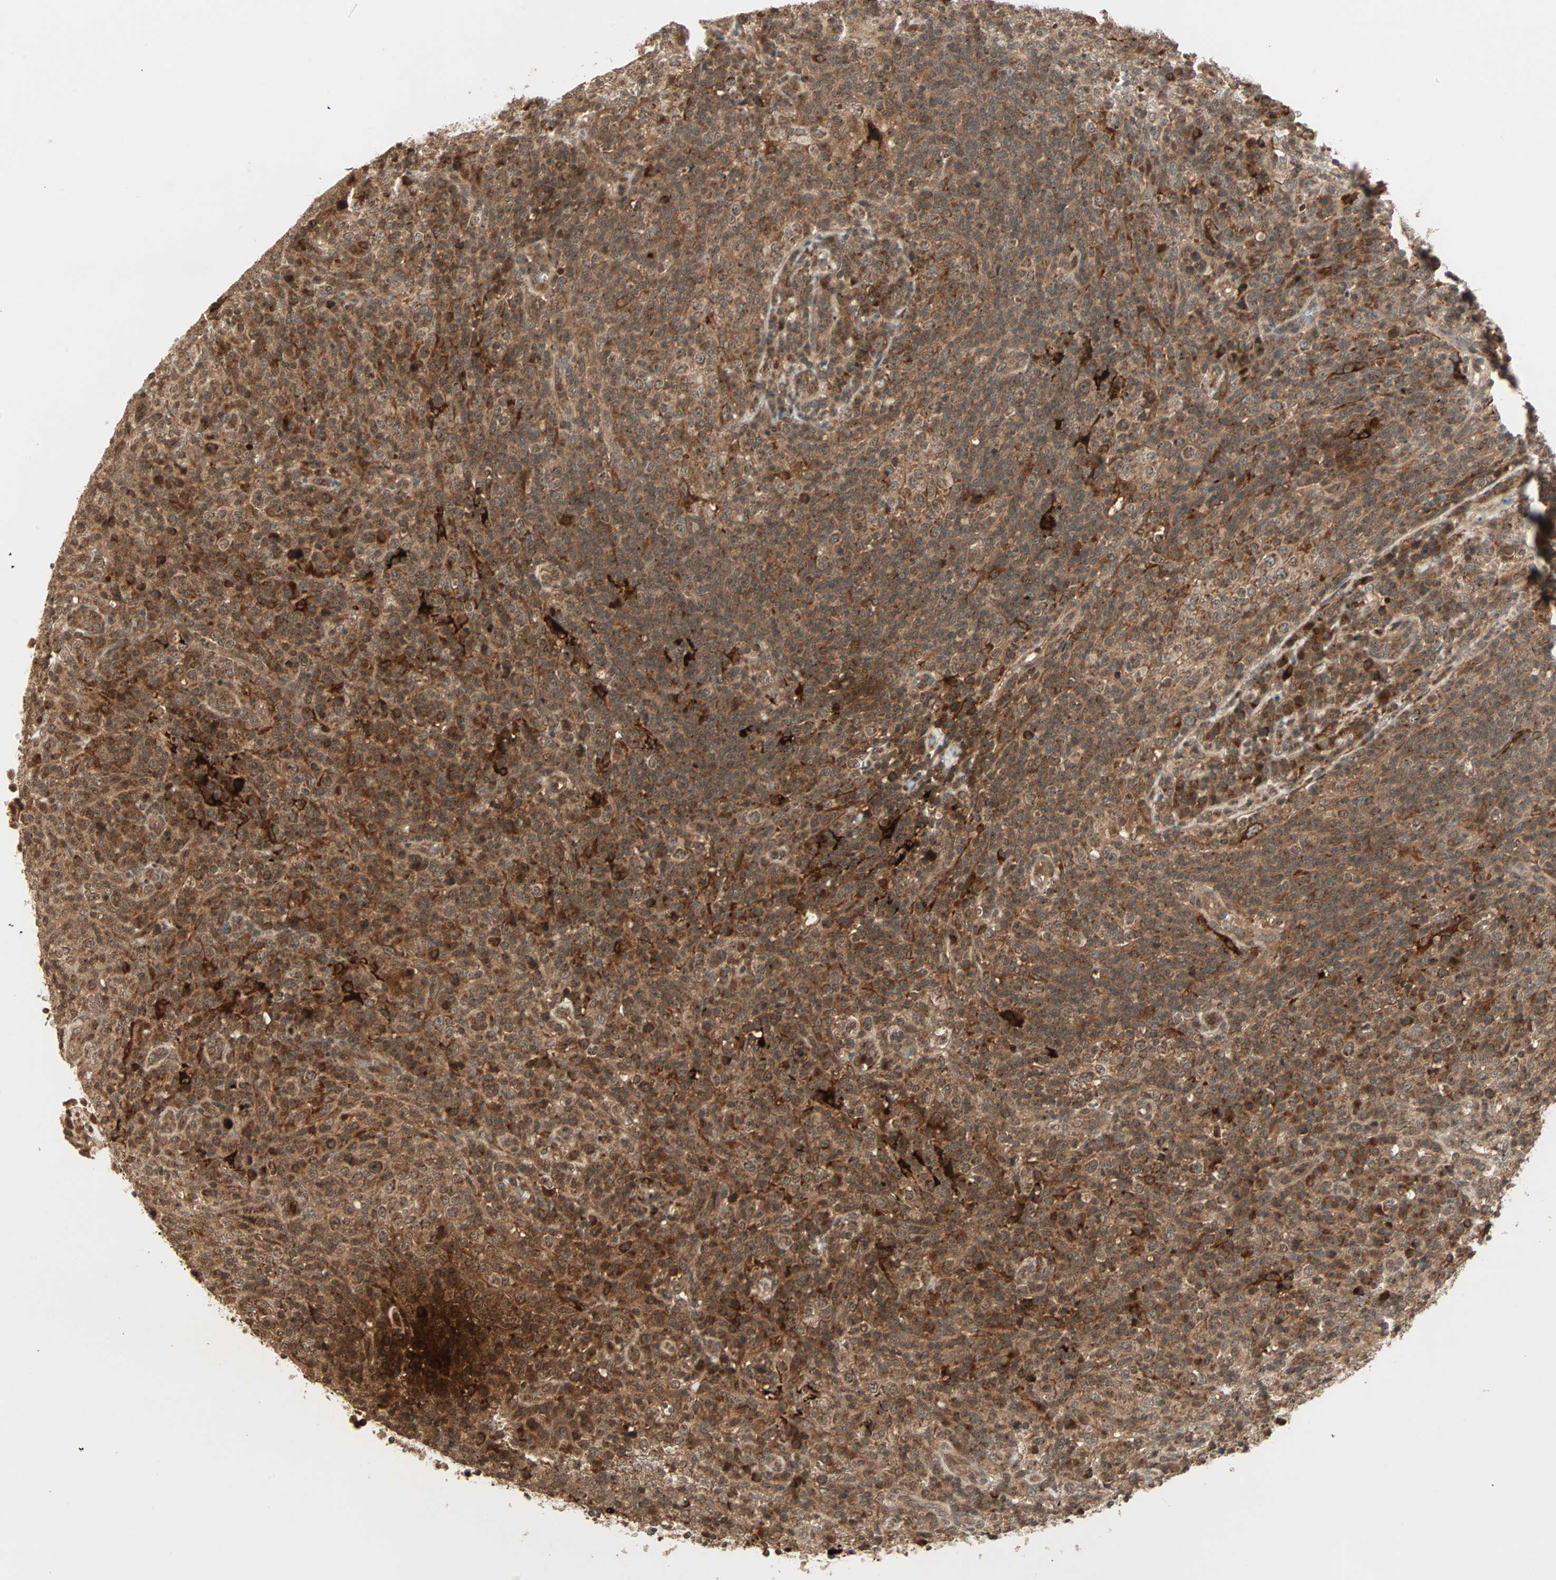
{"staining": {"intensity": "strong", "quantity": ">75%", "location": "cytoplasmic/membranous"}, "tissue": "lymphoma", "cell_type": "Tumor cells", "image_type": "cancer", "snomed": [{"axis": "morphology", "description": "Malignant lymphoma, non-Hodgkin's type, High grade"}, {"axis": "topography", "description": "Lymph node"}], "caption": "Protein expression analysis of lymphoma demonstrates strong cytoplasmic/membranous staining in about >75% of tumor cells.", "gene": "RFFL", "patient": {"sex": "female", "age": 76}}